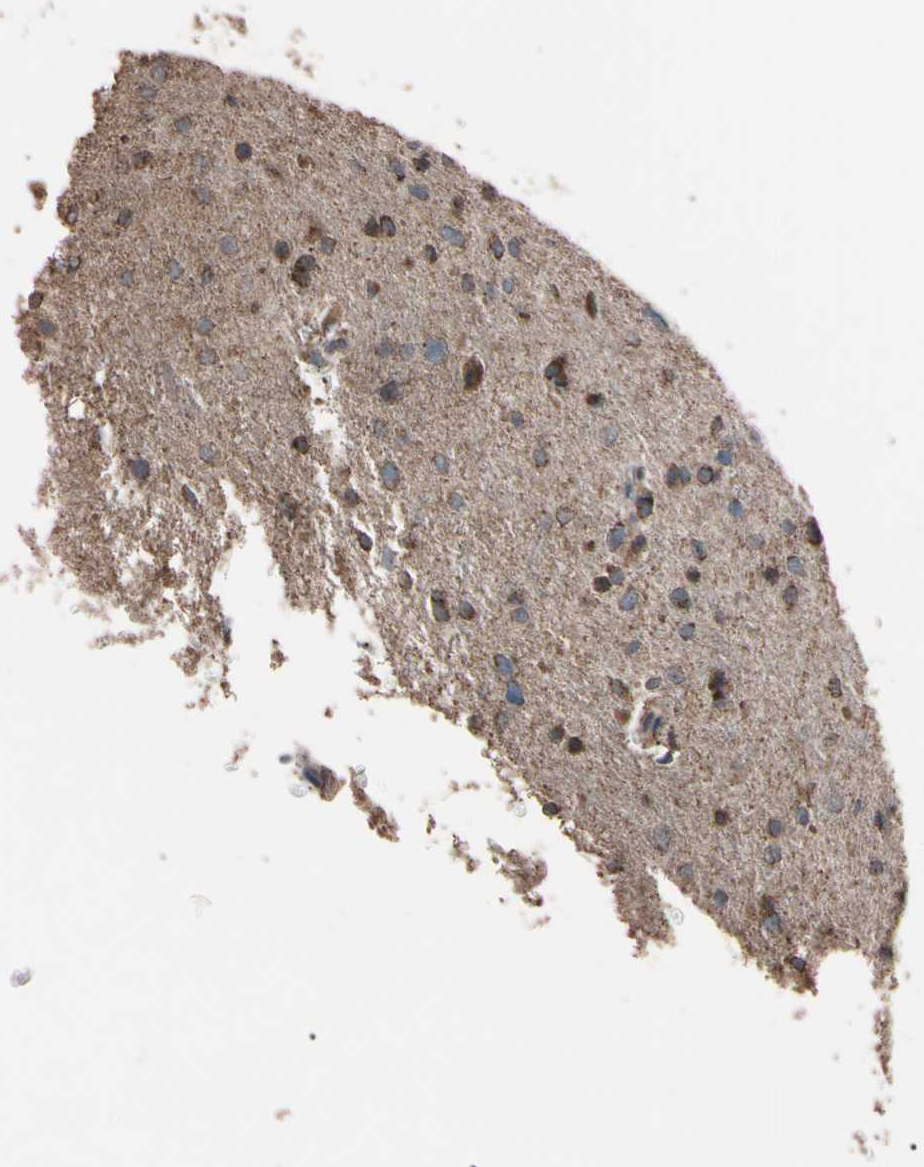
{"staining": {"intensity": "moderate", "quantity": "25%-75%", "location": "cytoplasmic/membranous"}, "tissue": "glioma", "cell_type": "Tumor cells", "image_type": "cancer", "snomed": [{"axis": "morphology", "description": "Glioma, malignant, Low grade"}, {"axis": "topography", "description": "Brain"}], "caption": "This is a micrograph of IHC staining of malignant glioma (low-grade), which shows moderate staining in the cytoplasmic/membranous of tumor cells.", "gene": "TNFRSF1A", "patient": {"sex": "female", "age": 37}}